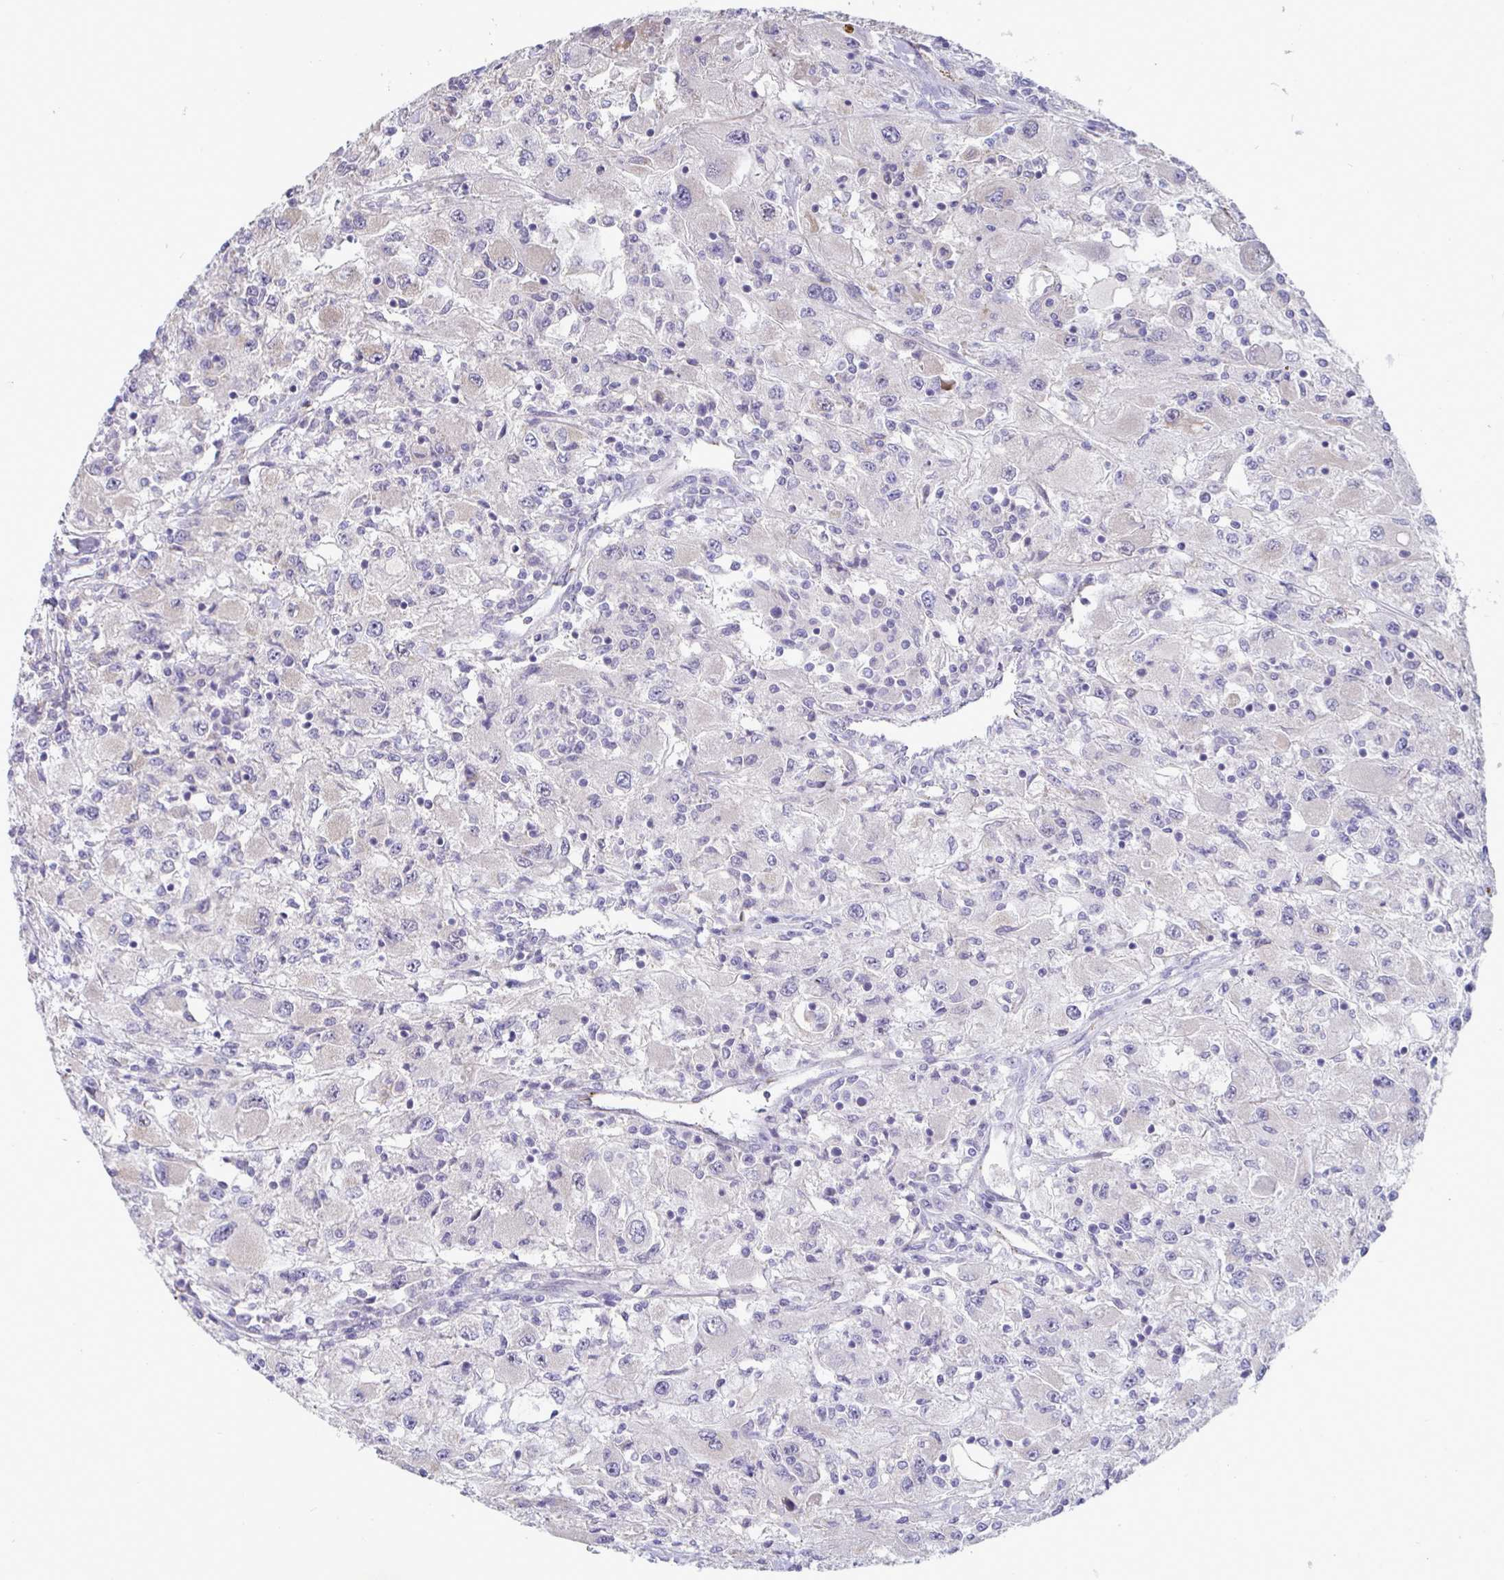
{"staining": {"intensity": "negative", "quantity": "none", "location": "none"}, "tissue": "renal cancer", "cell_type": "Tumor cells", "image_type": "cancer", "snomed": [{"axis": "morphology", "description": "Adenocarcinoma, NOS"}, {"axis": "topography", "description": "Kidney"}], "caption": "Immunohistochemical staining of renal adenocarcinoma displays no significant staining in tumor cells.", "gene": "IL37", "patient": {"sex": "female", "age": 67}}